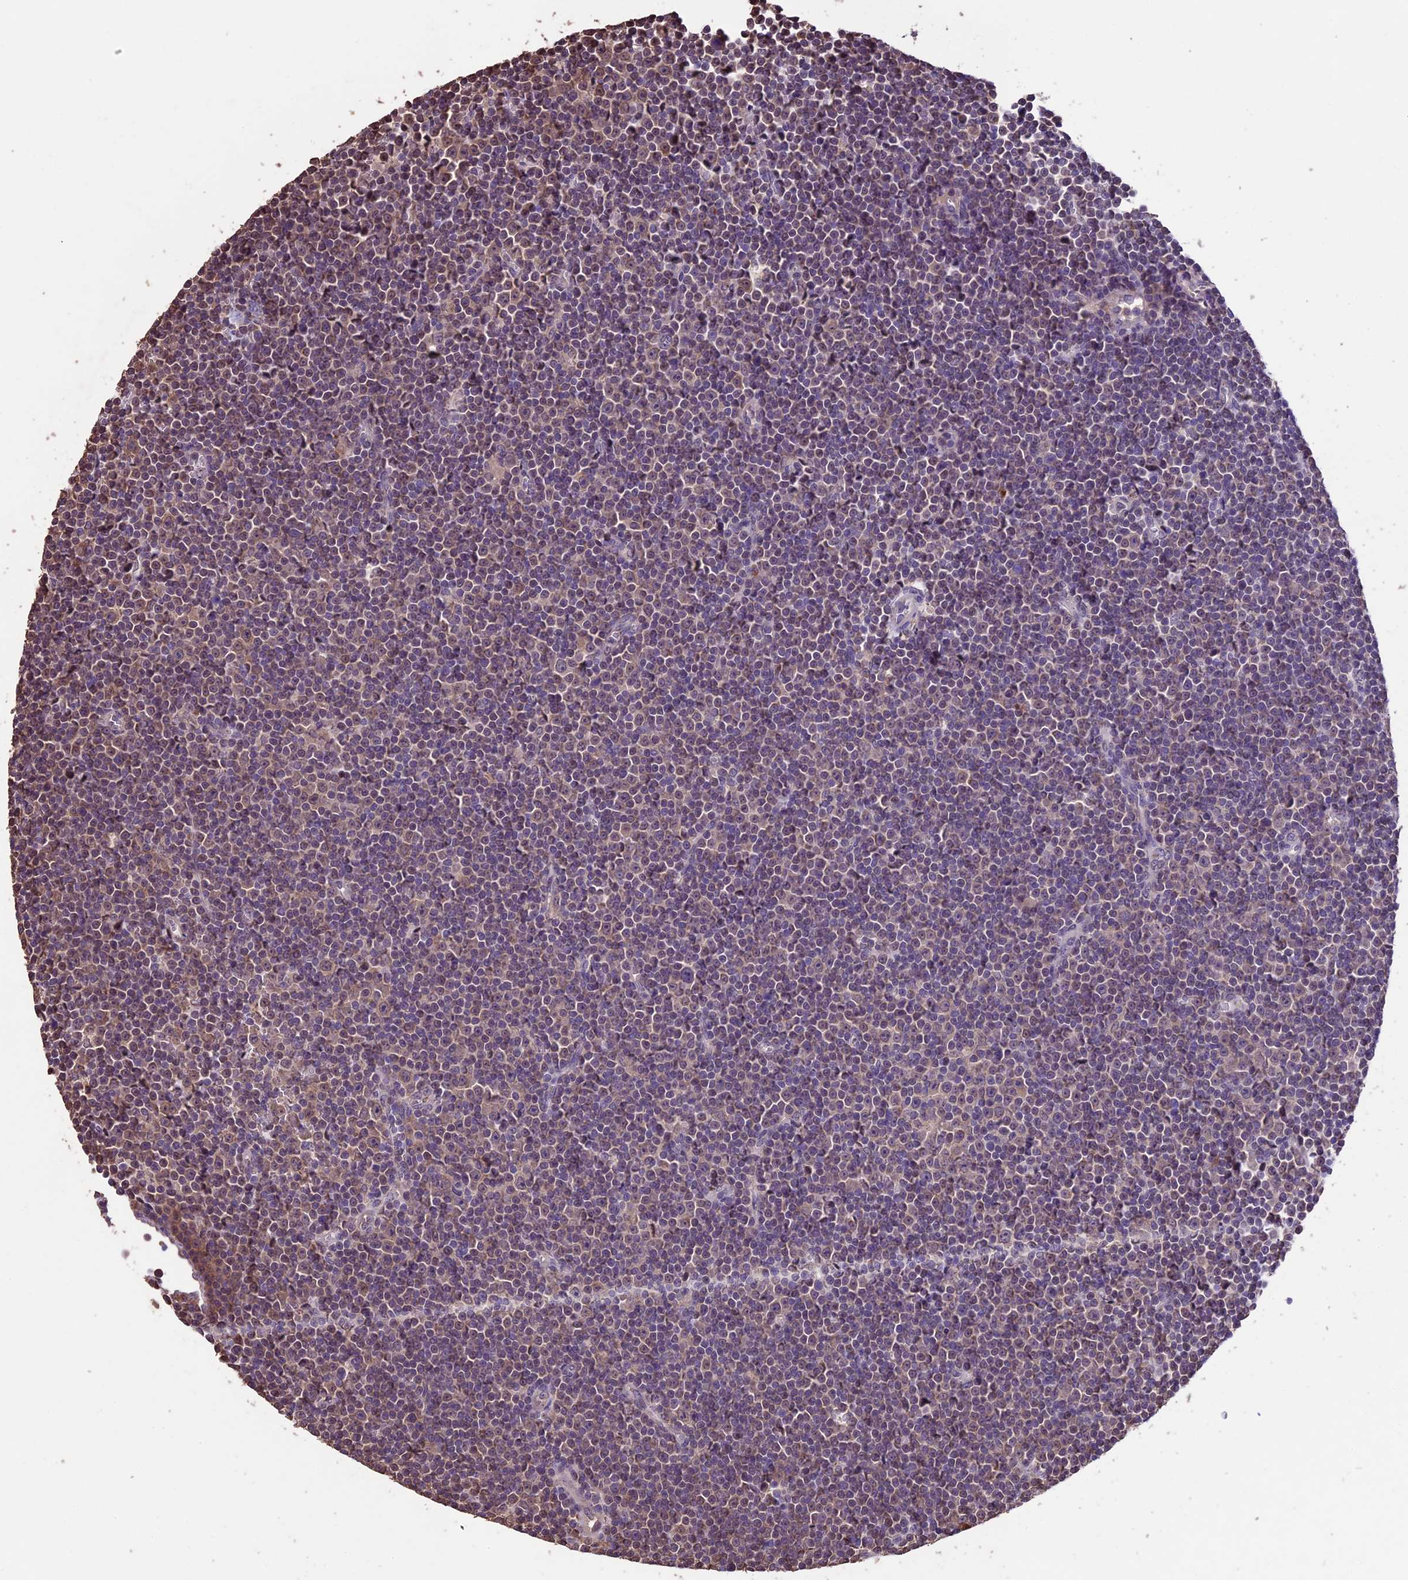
{"staining": {"intensity": "weak", "quantity": "25%-75%", "location": "nuclear"}, "tissue": "lymphoma", "cell_type": "Tumor cells", "image_type": "cancer", "snomed": [{"axis": "morphology", "description": "Malignant lymphoma, non-Hodgkin's type, Low grade"}, {"axis": "topography", "description": "Lymph node"}], "caption": "Weak nuclear staining for a protein is identified in about 25%-75% of tumor cells of malignant lymphoma, non-Hodgkin's type (low-grade) using immunohistochemistry.", "gene": "DIS3L", "patient": {"sex": "female", "age": 67}}